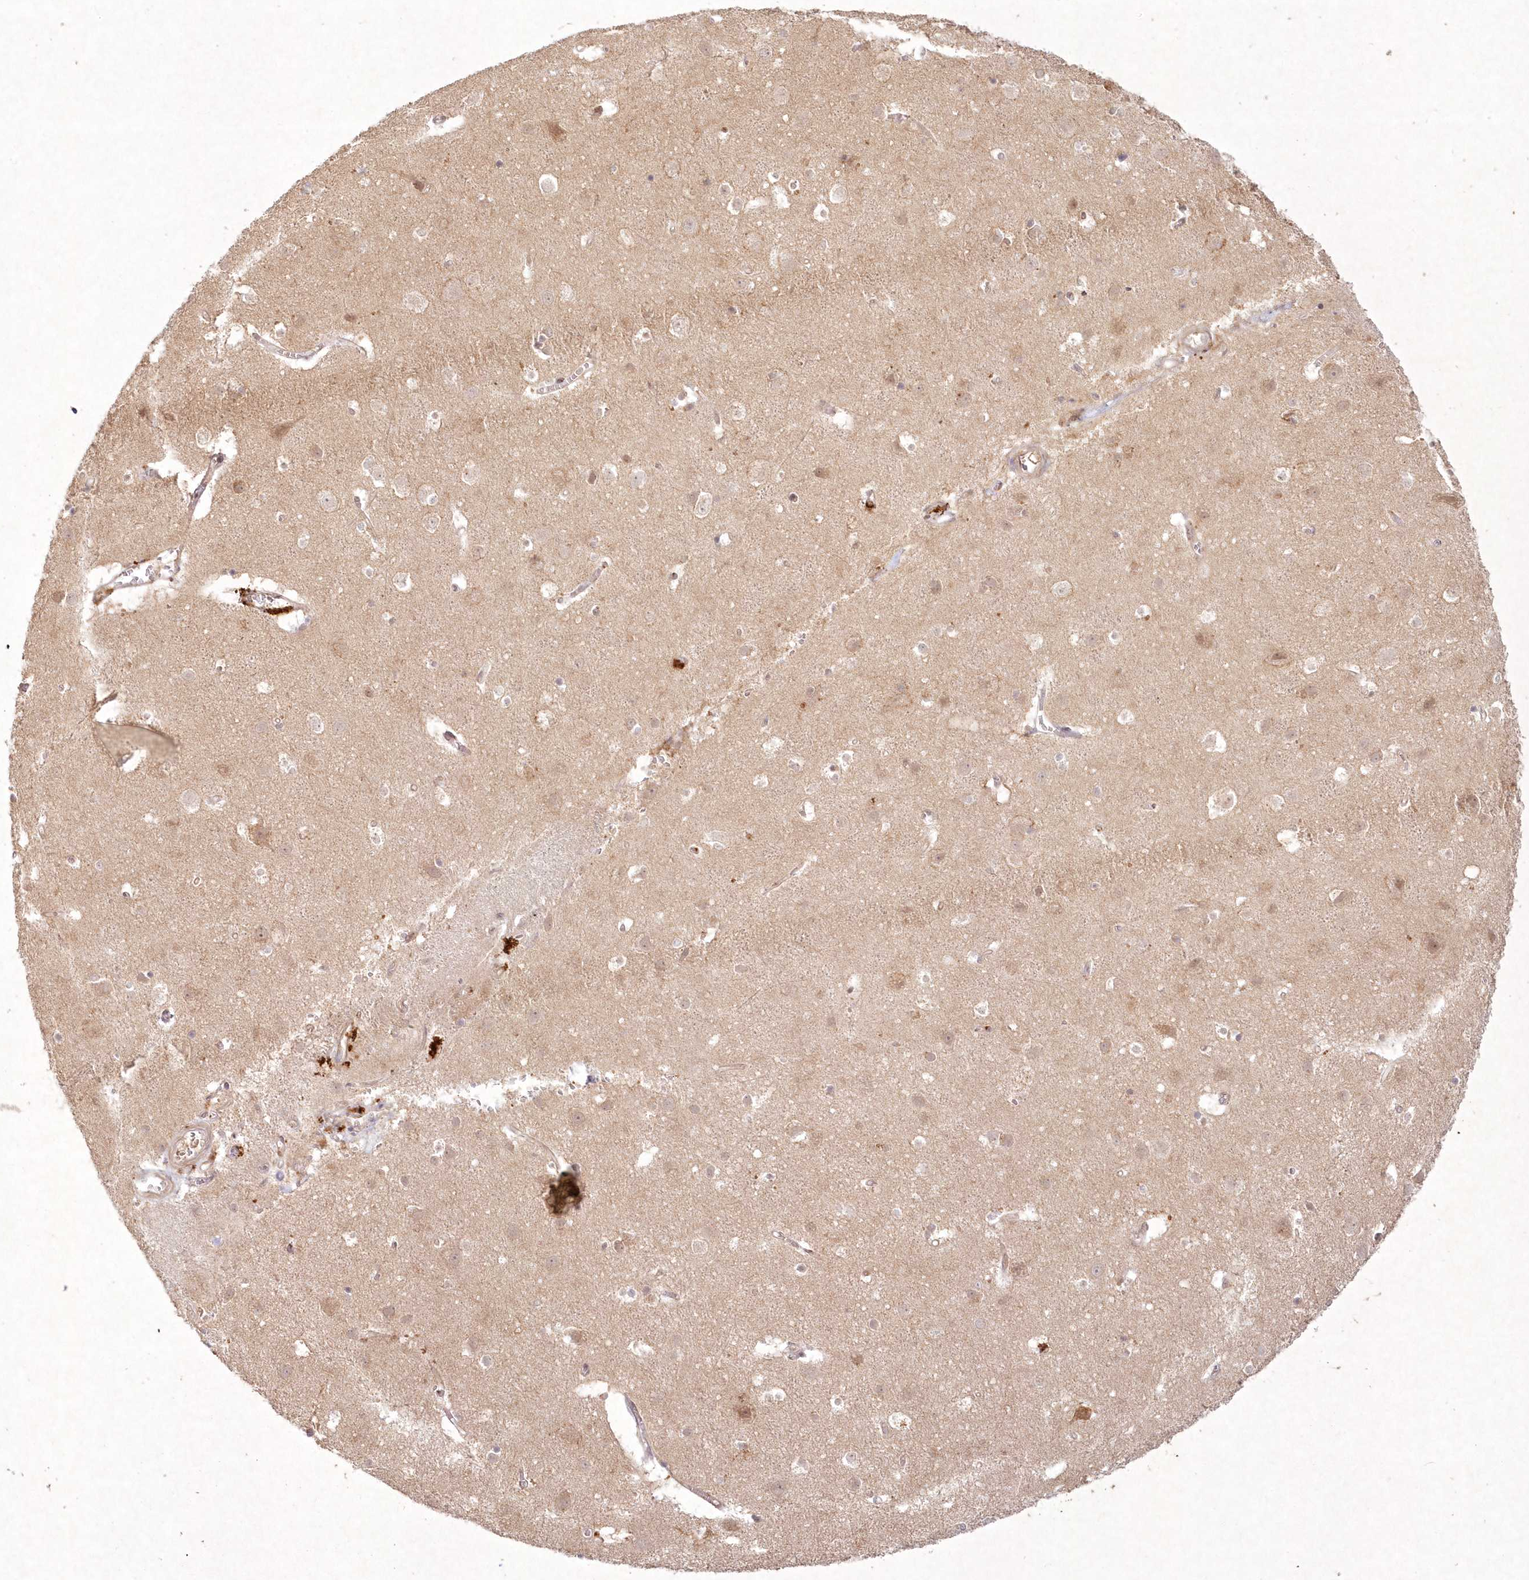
{"staining": {"intensity": "weak", "quantity": "25%-75%", "location": "cytoplasmic/membranous"}, "tissue": "cerebral cortex", "cell_type": "Endothelial cells", "image_type": "normal", "snomed": [{"axis": "morphology", "description": "Normal tissue, NOS"}, {"axis": "topography", "description": "Cerebral cortex"}], "caption": "Weak cytoplasmic/membranous staining is appreciated in about 25%-75% of endothelial cells in normal cerebral cortex.", "gene": "TOGARAM2", "patient": {"sex": "male", "age": 54}}